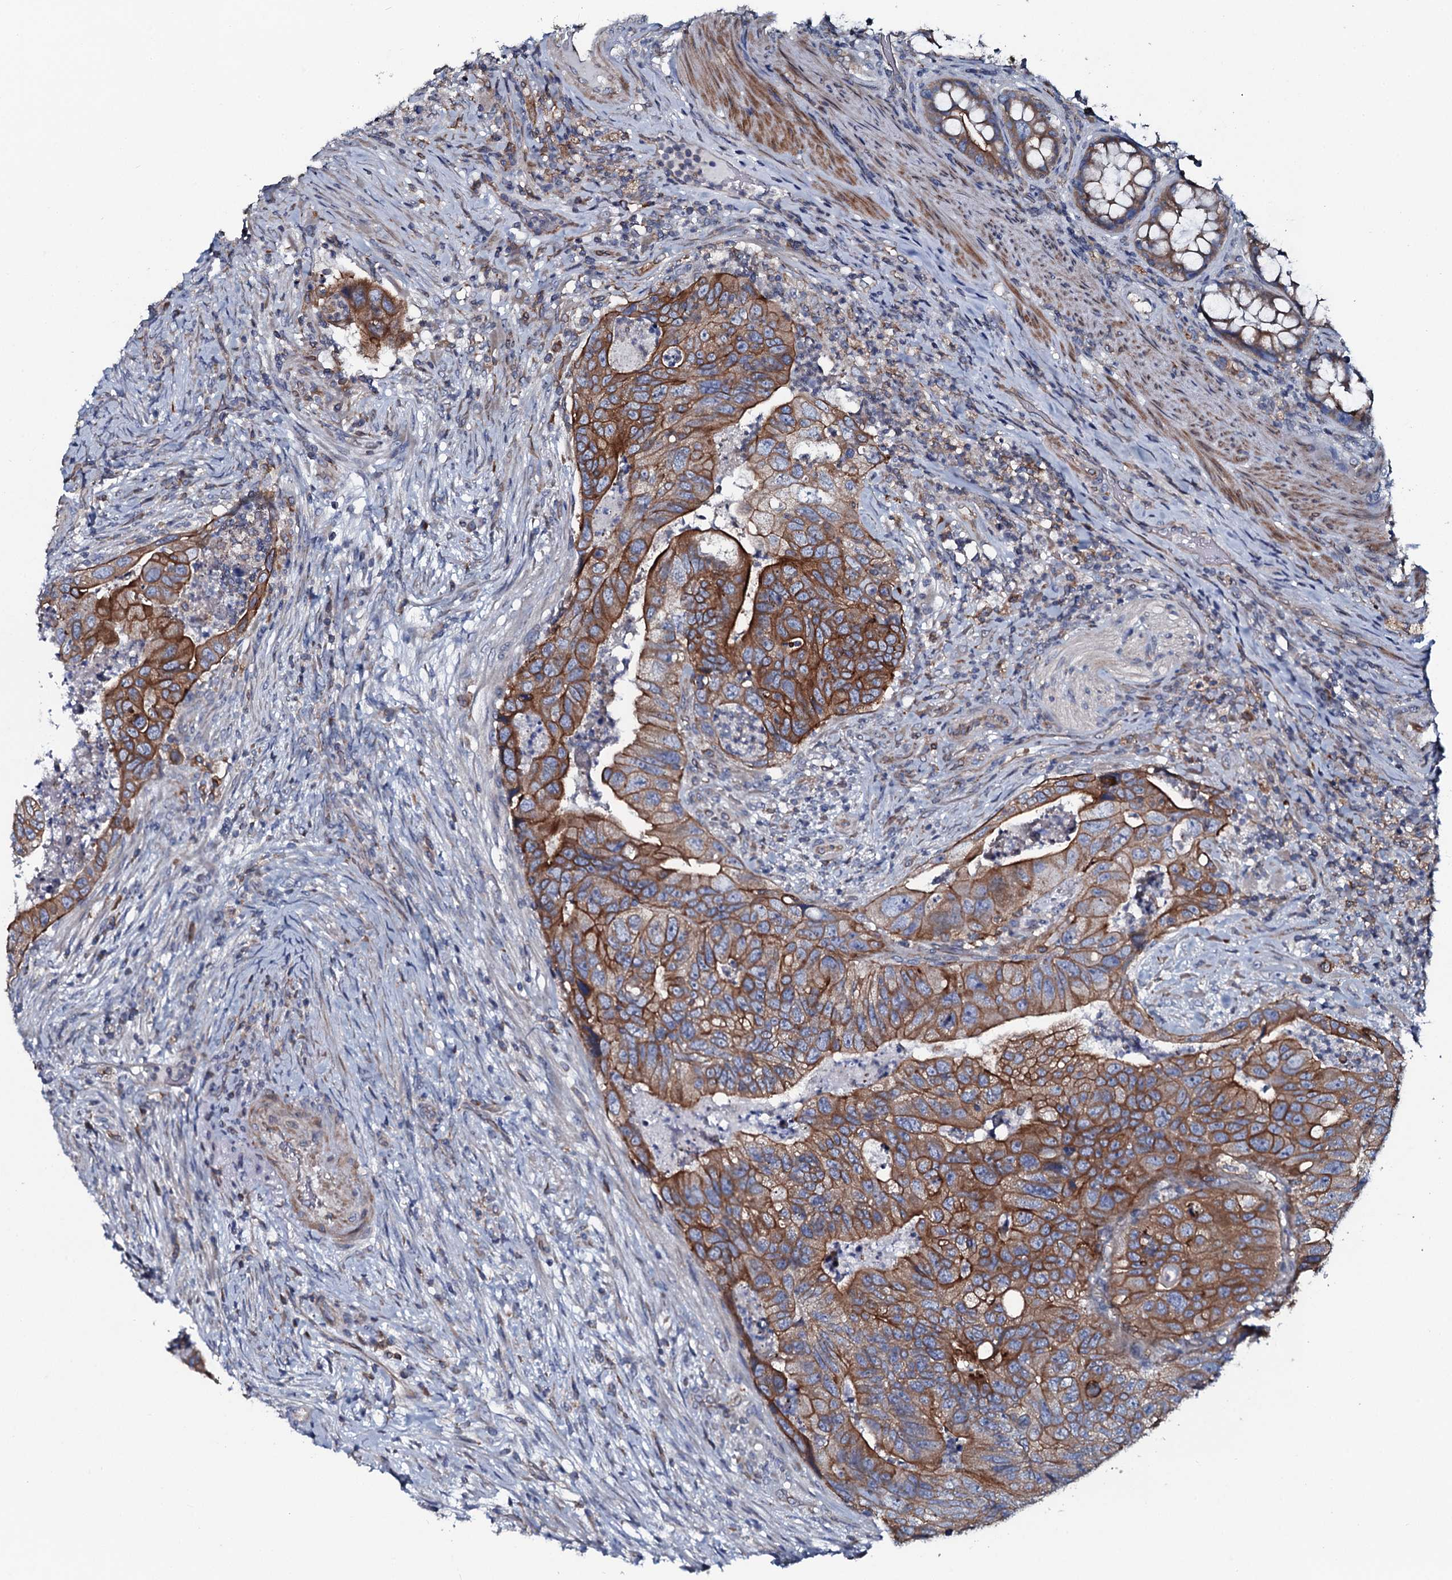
{"staining": {"intensity": "moderate", "quantity": ">75%", "location": "cytoplasmic/membranous"}, "tissue": "colorectal cancer", "cell_type": "Tumor cells", "image_type": "cancer", "snomed": [{"axis": "morphology", "description": "Adenocarcinoma, NOS"}, {"axis": "topography", "description": "Rectum"}], "caption": "Immunohistochemistry (IHC) (DAB) staining of colorectal cancer shows moderate cytoplasmic/membranous protein staining in approximately >75% of tumor cells.", "gene": "TMEM151A", "patient": {"sex": "male", "age": 63}}